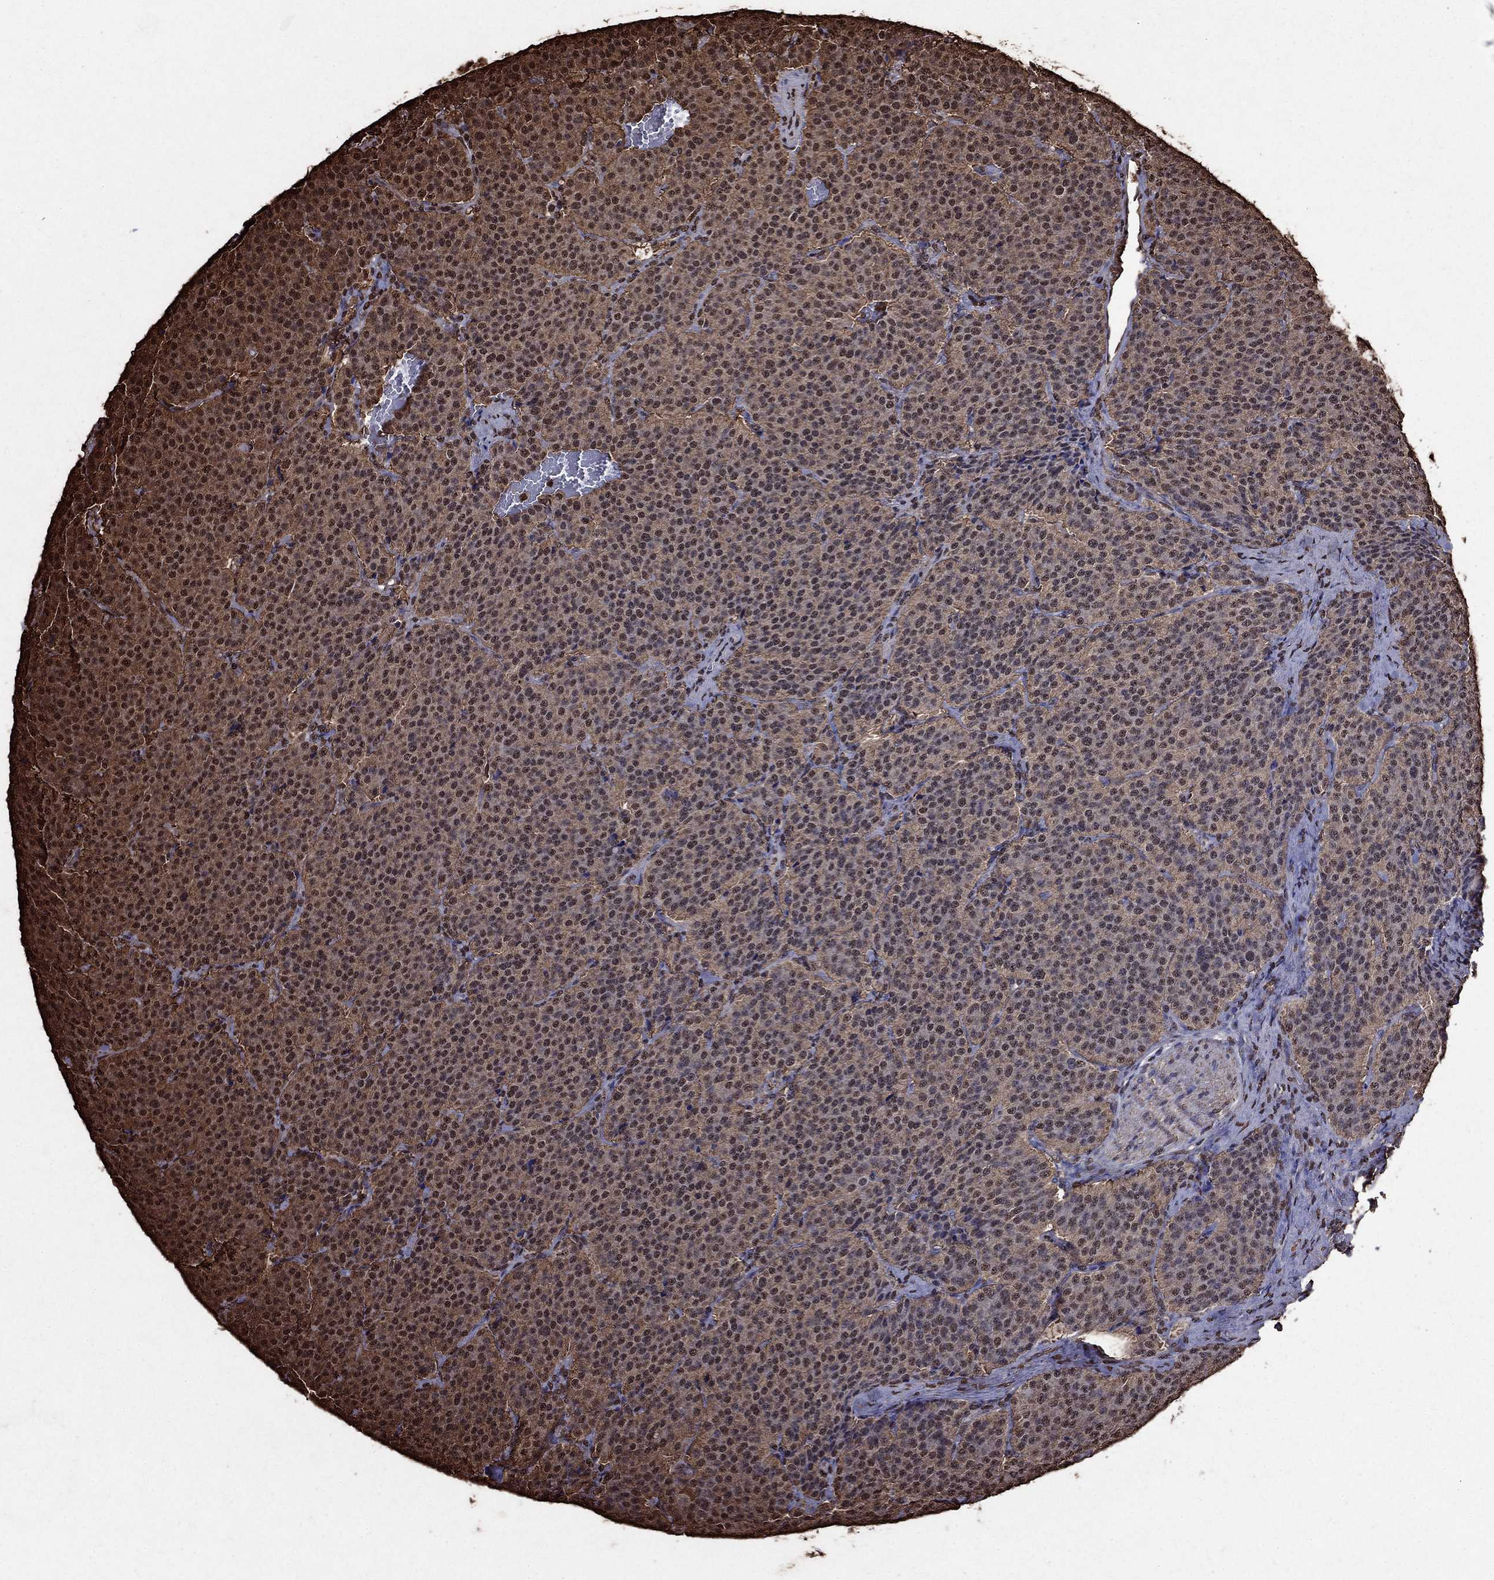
{"staining": {"intensity": "weak", "quantity": ">75%", "location": "cytoplasmic/membranous"}, "tissue": "carcinoid", "cell_type": "Tumor cells", "image_type": "cancer", "snomed": [{"axis": "morphology", "description": "Carcinoid, malignant, NOS"}, {"axis": "topography", "description": "Small intestine"}], "caption": "Protein staining of carcinoid (malignant) tissue reveals weak cytoplasmic/membranous positivity in about >75% of tumor cells. (IHC, brightfield microscopy, high magnification).", "gene": "GAPDH", "patient": {"sex": "female", "age": 58}}